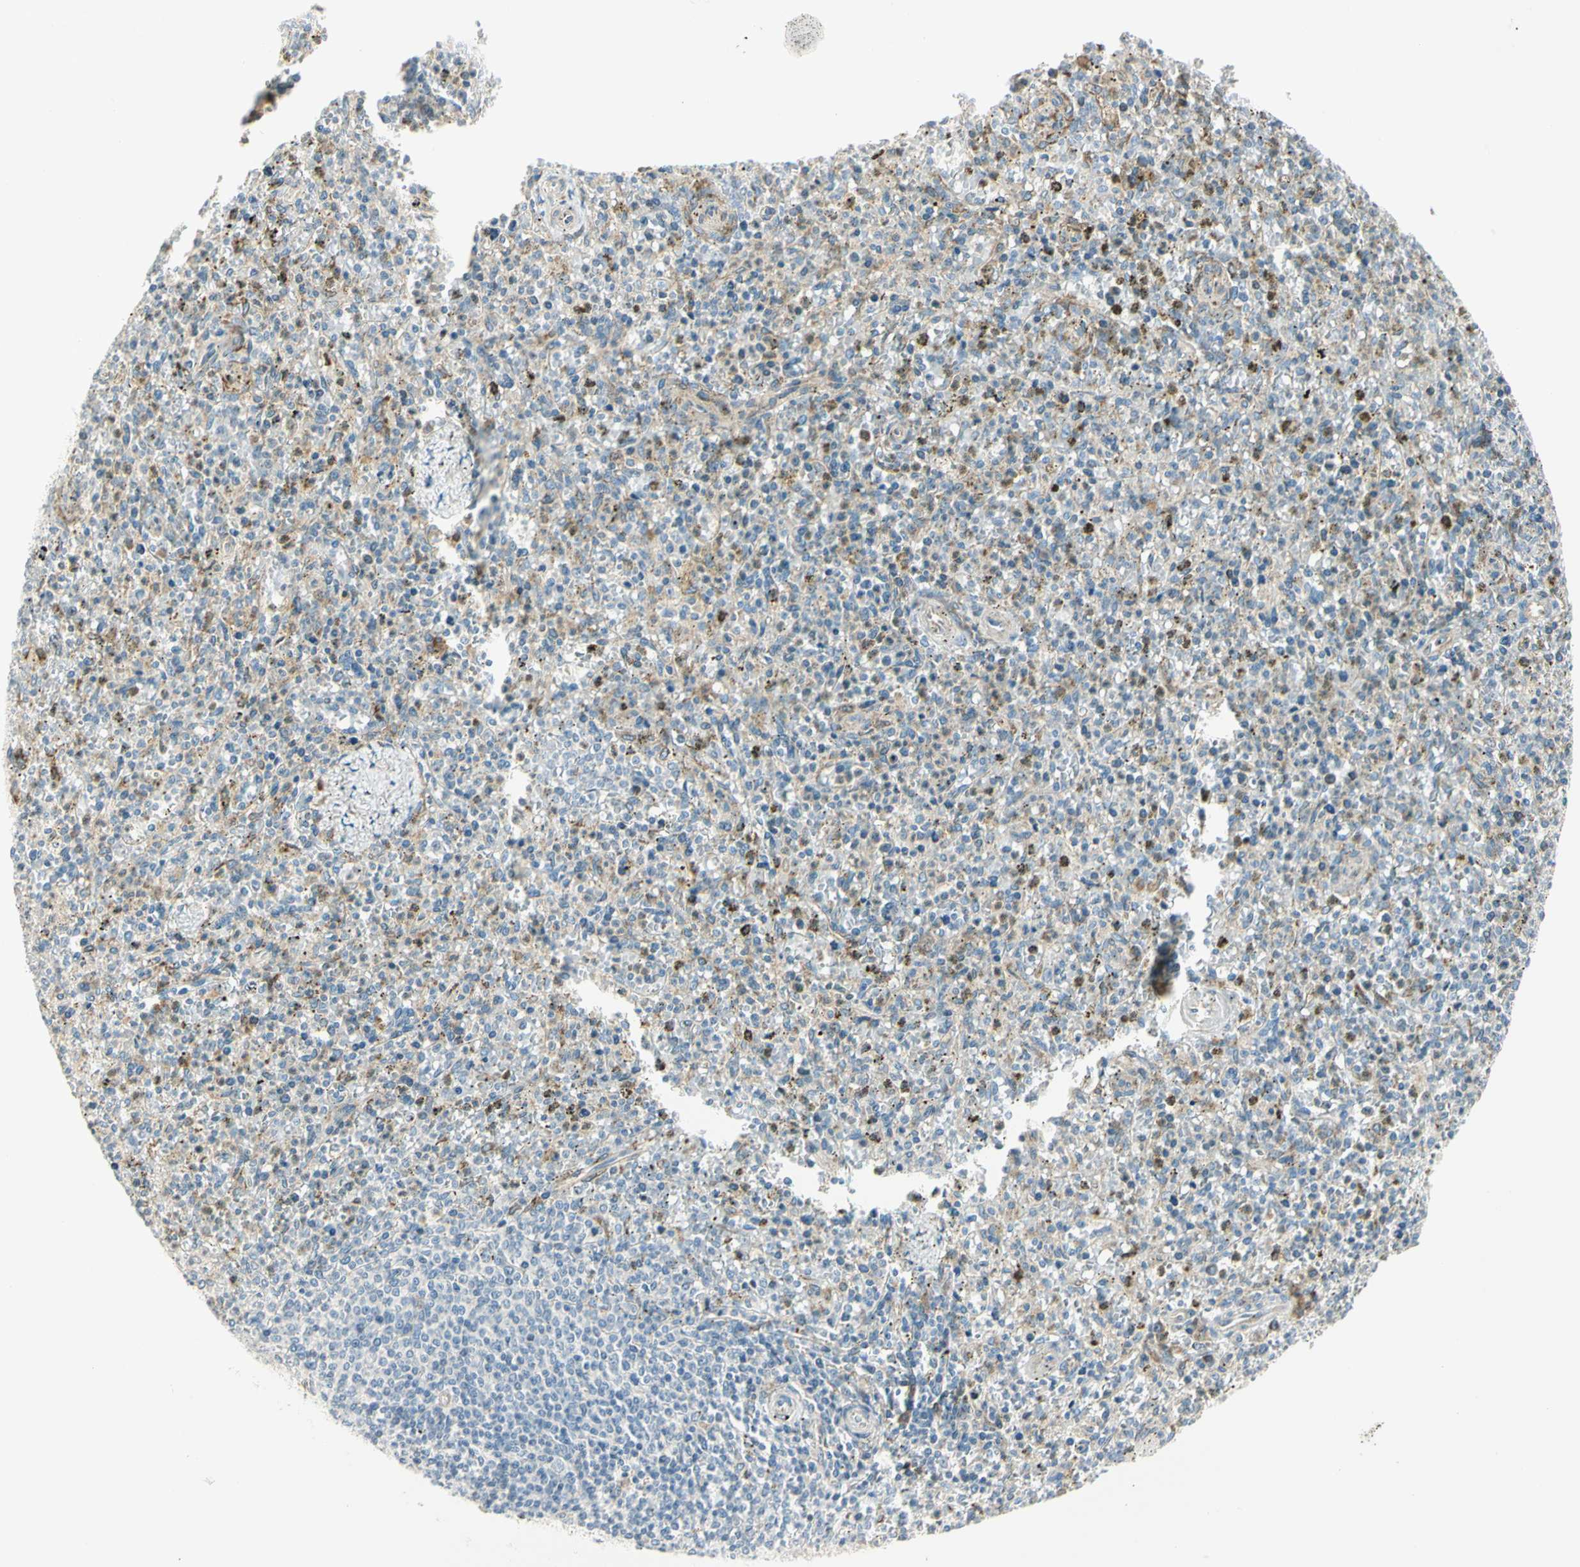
{"staining": {"intensity": "moderate", "quantity": "<25%", "location": "cytoplasmic/membranous"}, "tissue": "spleen", "cell_type": "Cells in red pulp", "image_type": "normal", "snomed": [{"axis": "morphology", "description": "Normal tissue, NOS"}, {"axis": "topography", "description": "Spleen"}], "caption": "Immunohistochemistry of benign spleen shows low levels of moderate cytoplasmic/membranous expression in approximately <25% of cells in red pulp.", "gene": "TNFSF11", "patient": {"sex": "male", "age": 72}}